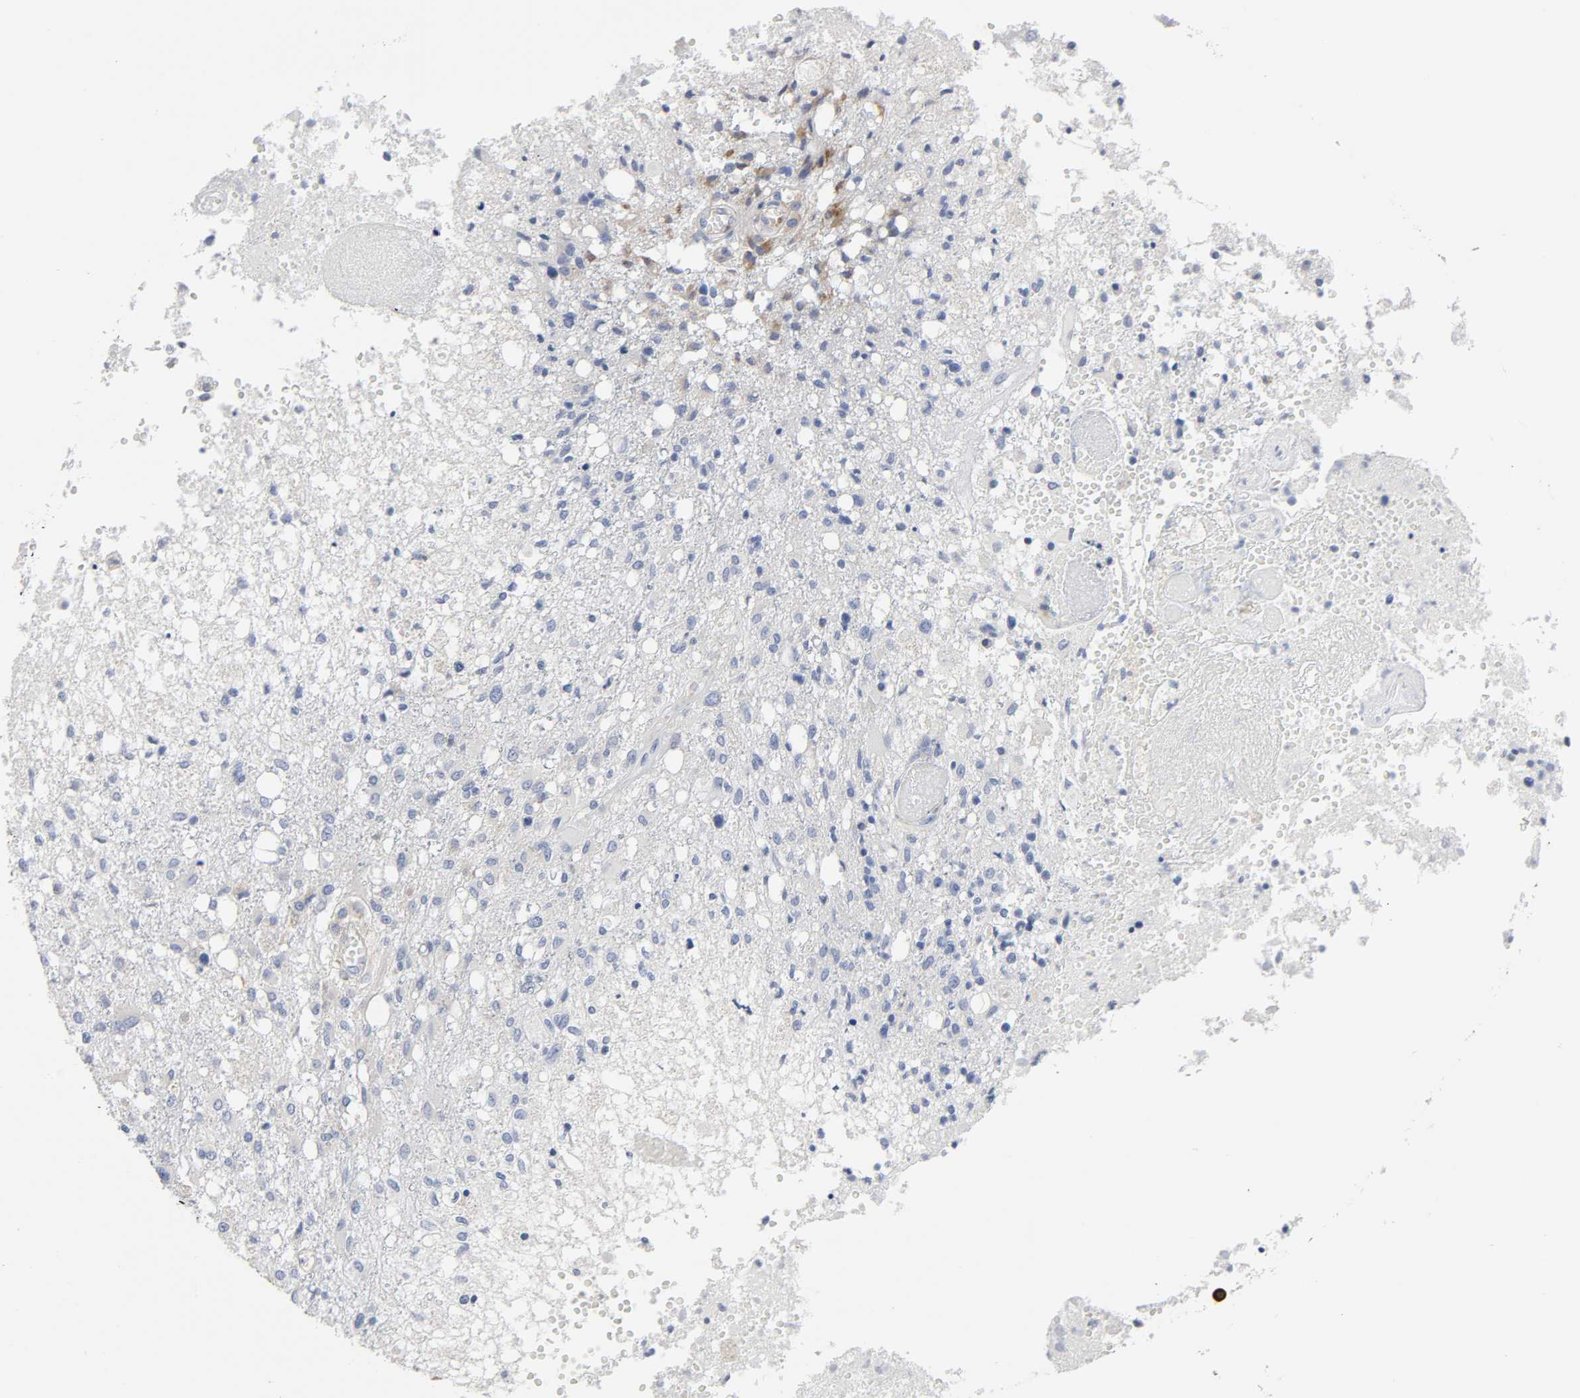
{"staining": {"intensity": "negative", "quantity": "none", "location": "none"}, "tissue": "glioma", "cell_type": "Tumor cells", "image_type": "cancer", "snomed": [{"axis": "morphology", "description": "Glioma, malignant, High grade"}, {"axis": "topography", "description": "Cerebral cortex"}], "caption": "IHC of glioma shows no expression in tumor cells. (Immunohistochemistry (ihc), brightfield microscopy, high magnification).", "gene": "REL", "patient": {"sex": "male", "age": 76}}